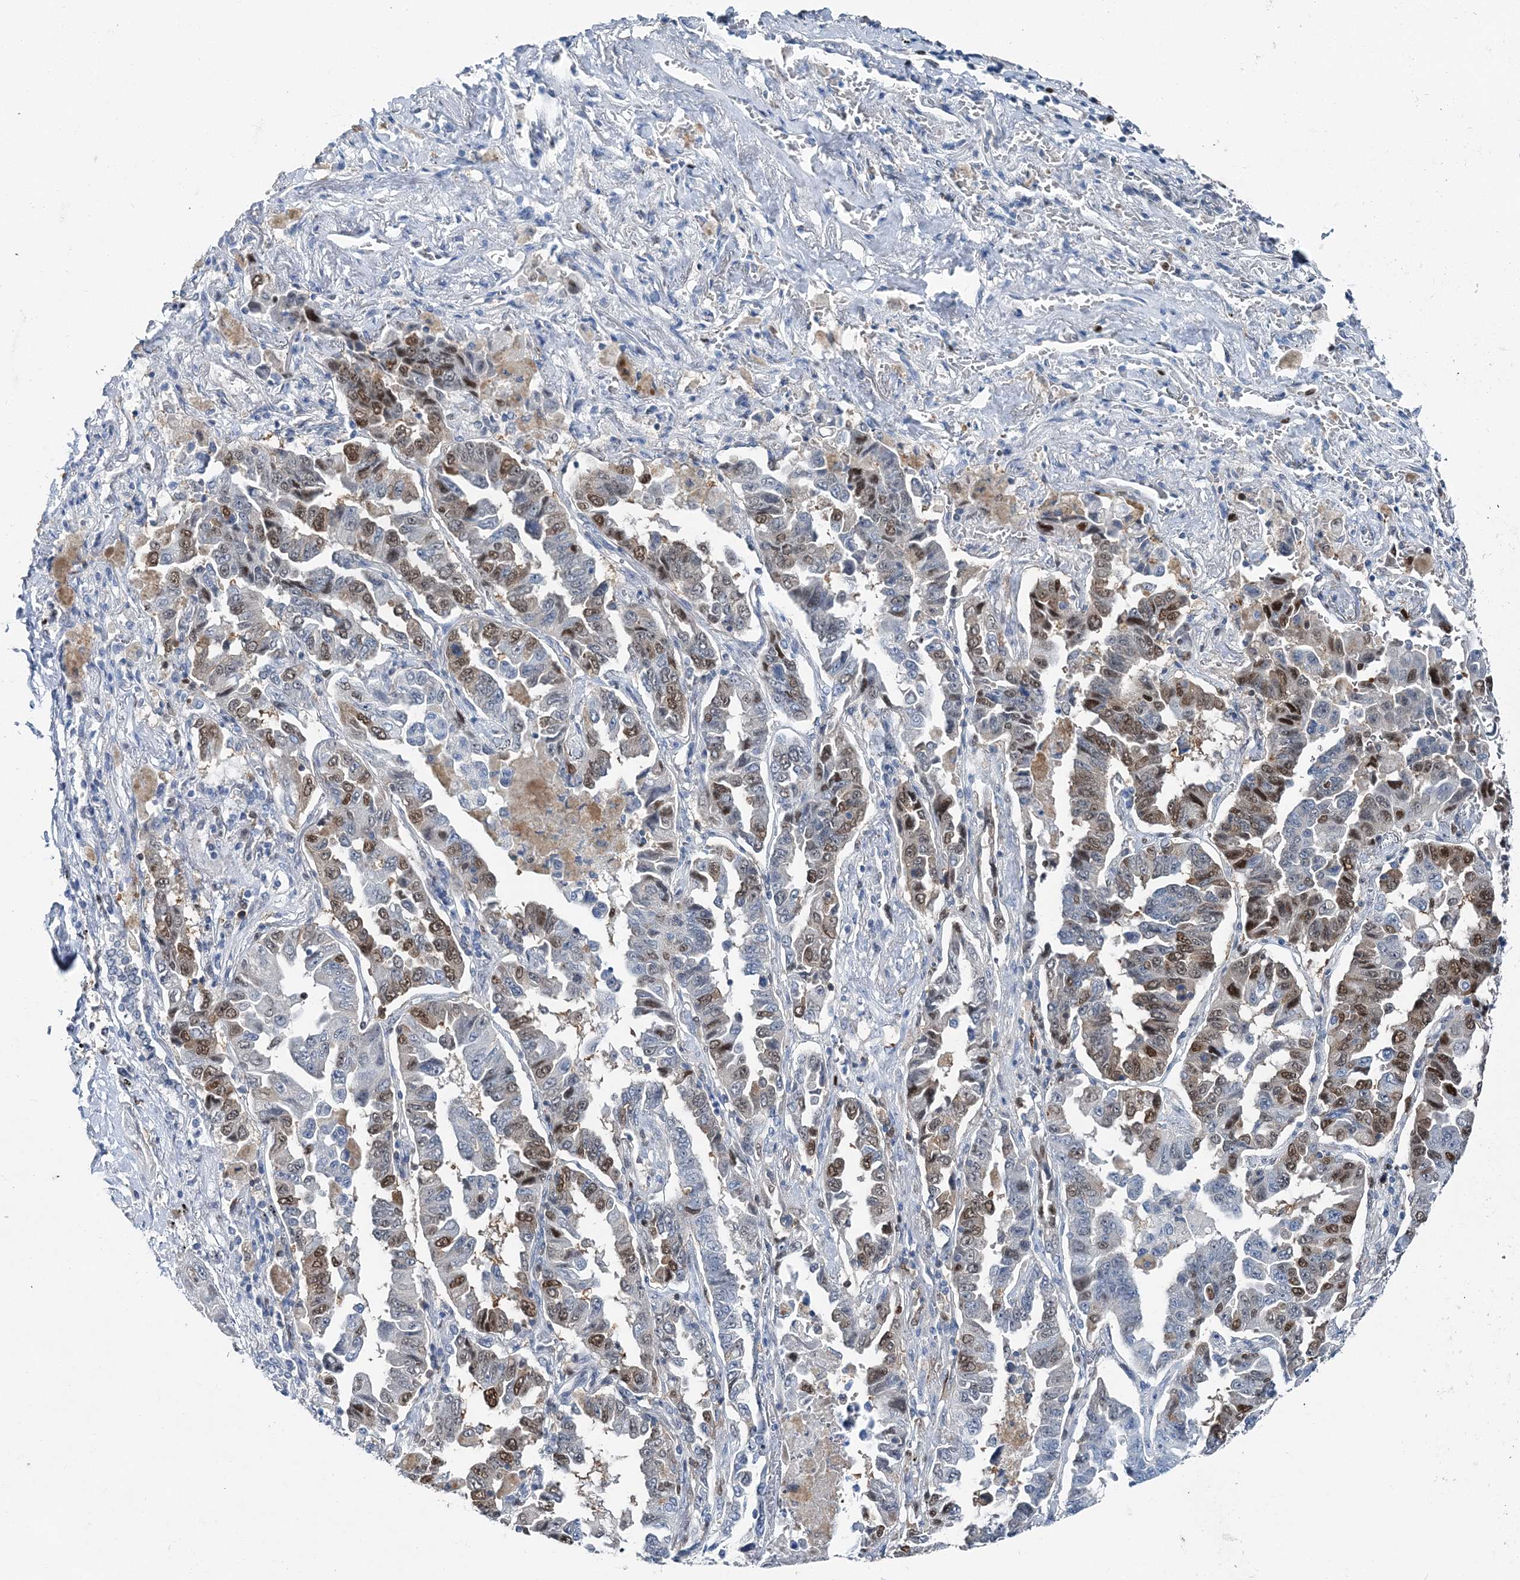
{"staining": {"intensity": "moderate", "quantity": "25%-75%", "location": "nuclear"}, "tissue": "lung cancer", "cell_type": "Tumor cells", "image_type": "cancer", "snomed": [{"axis": "morphology", "description": "Adenocarcinoma, NOS"}, {"axis": "topography", "description": "Lung"}], "caption": "A brown stain highlights moderate nuclear expression of a protein in human lung cancer tumor cells.", "gene": "HAT1", "patient": {"sex": "female", "age": 51}}